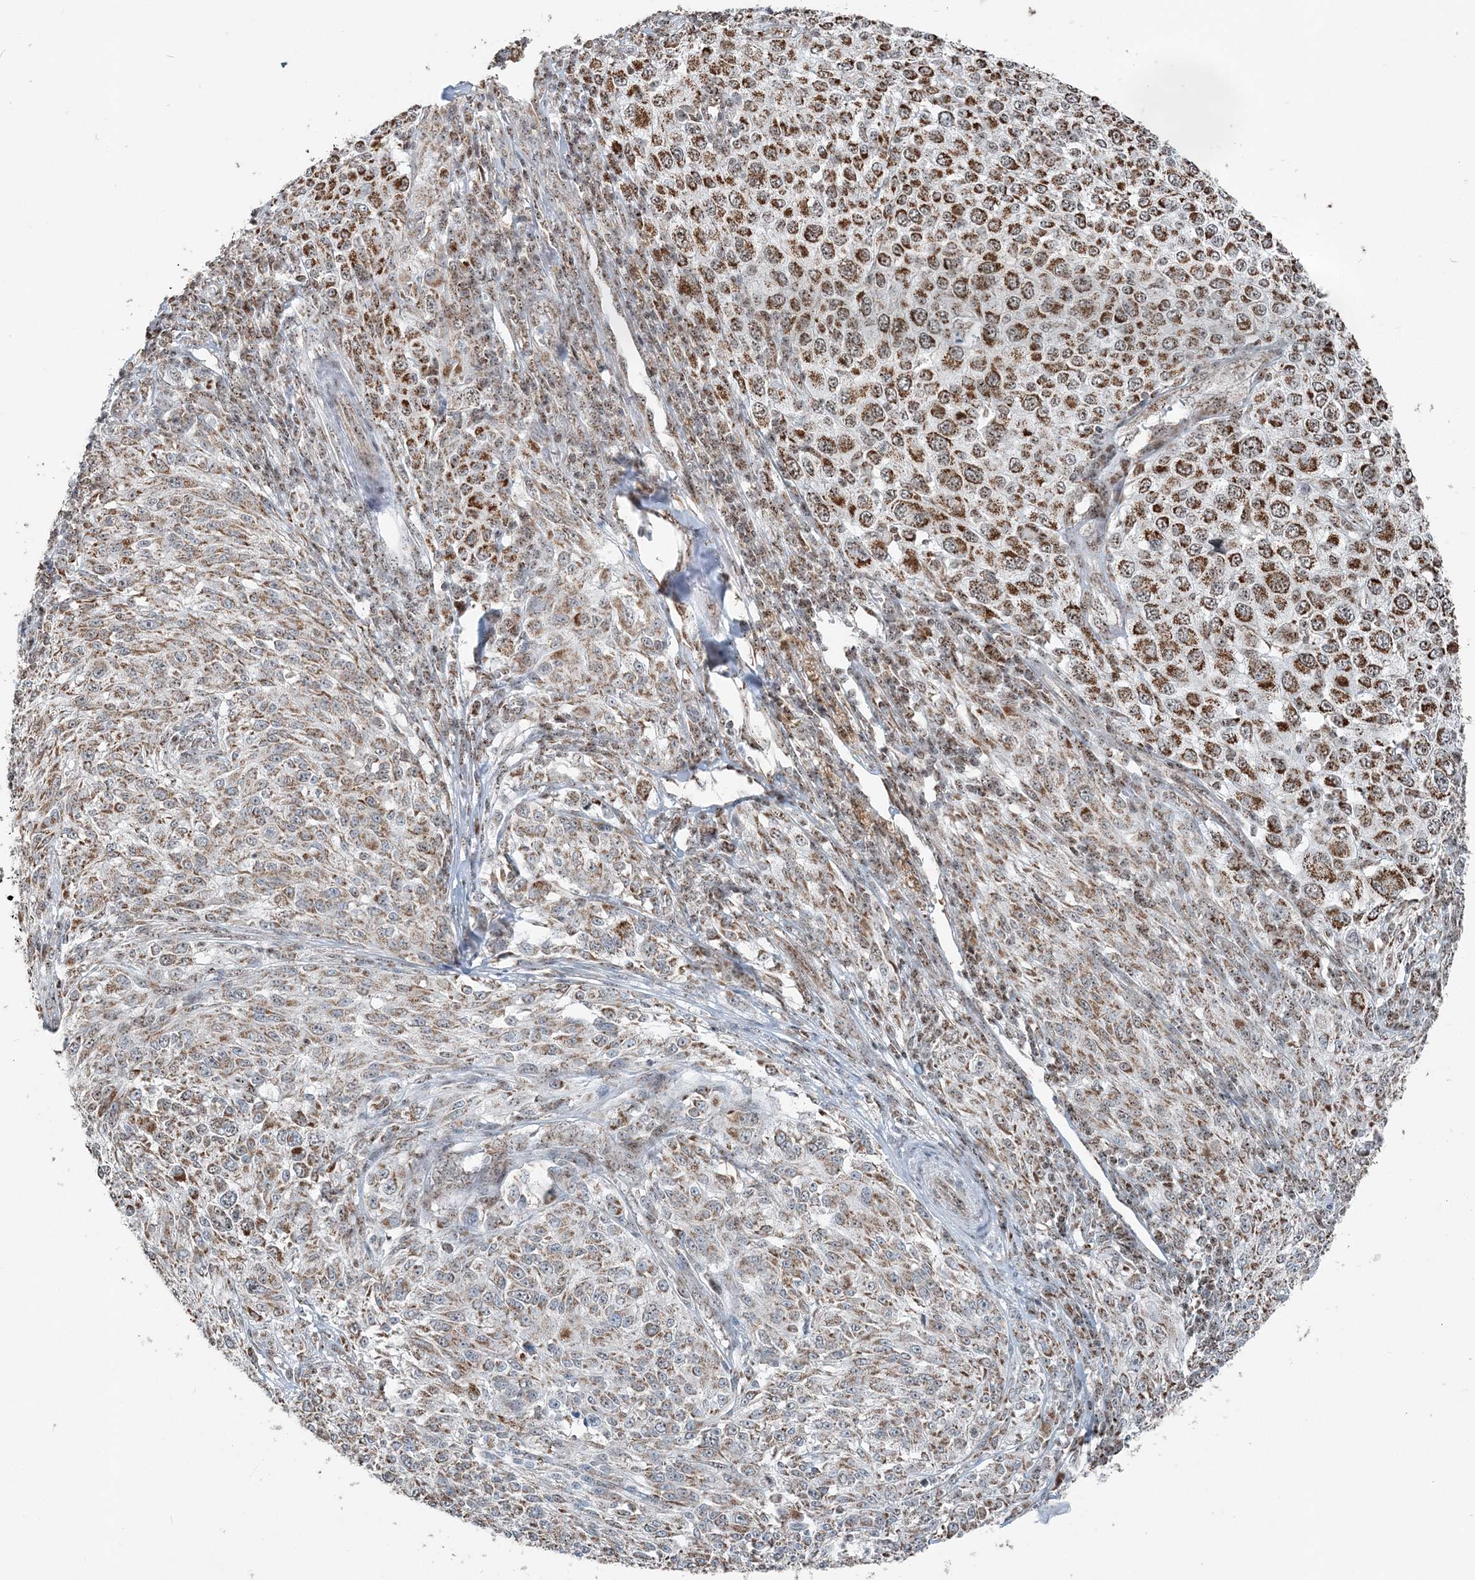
{"staining": {"intensity": "strong", "quantity": ">75%", "location": "cytoplasmic/membranous"}, "tissue": "melanoma", "cell_type": "Tumor cells", "image_type": "cancer", "snomed": [{"axis": "morphology", "description": "Malignant melanoma, NOS"}, {"axis": "topography", "description": "Skin of trunk"}], "caption": "A brown stain shows strong cytoplasmic/membranous expression of a protein in melanoma tumor cells. (DAB IHC, brown staining for protein, blue staining for nuclei).", "gene": "SUCLG1", "patient": {"sex": "male", "age": 71}}